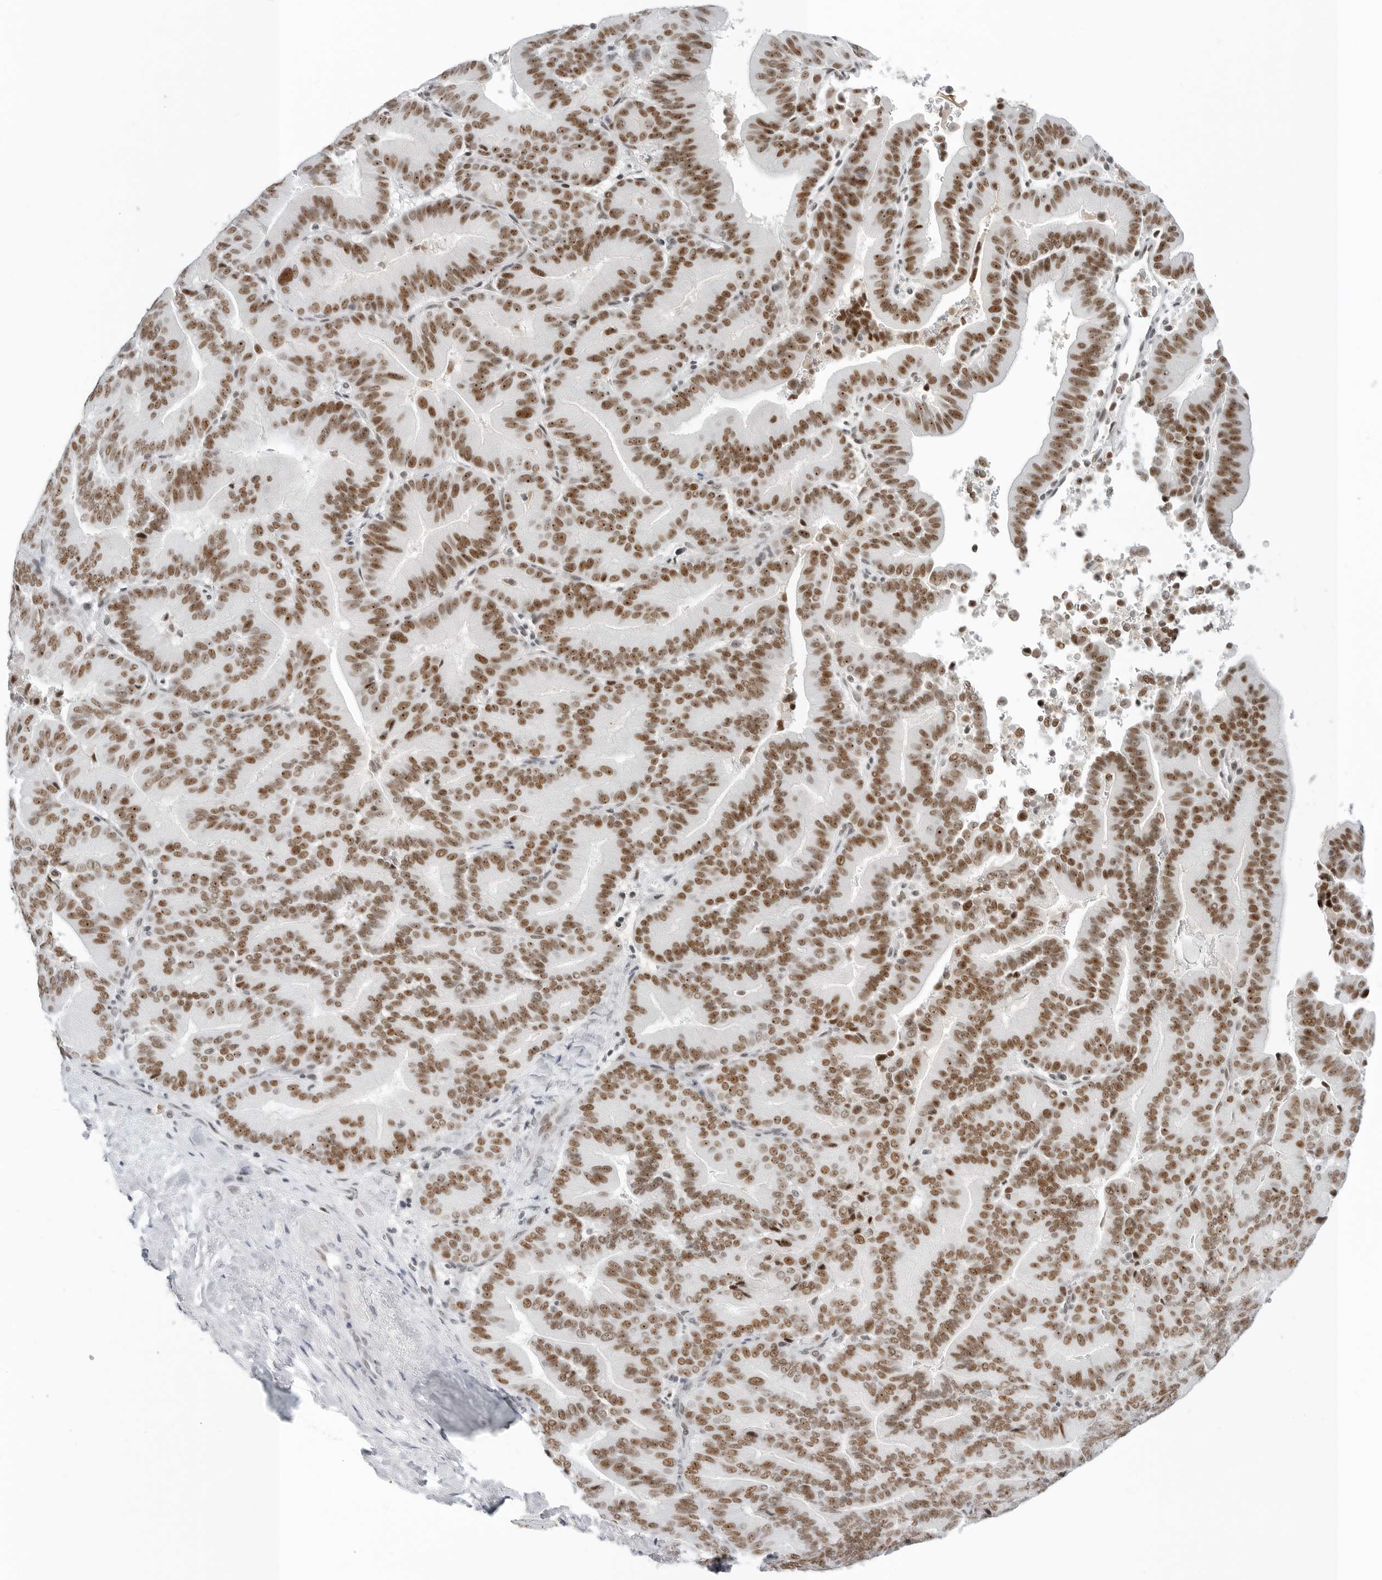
{"staining": {"intensity": "moderate", "quantity": ">75%", "location": "nuclear"}, "tissue": "liver cancer", "cell_type": "Tumor cells", "image_type": "cancer", "snomed": [{"axis": "morphology", "description": "Cholangiocarcinoma"}, {"axis": "topography", "description": "Liver"}], "caption": "Immunohistochemistry photomicrograph of human cholangiocarcinoma (liver) stained for a protein (brown), which exhibits medium levels of moderate nuclear staining in approximately >75% of tumor cells.", "gene": "WRAP53", "patient": {"sex": "female", "age": 75}}